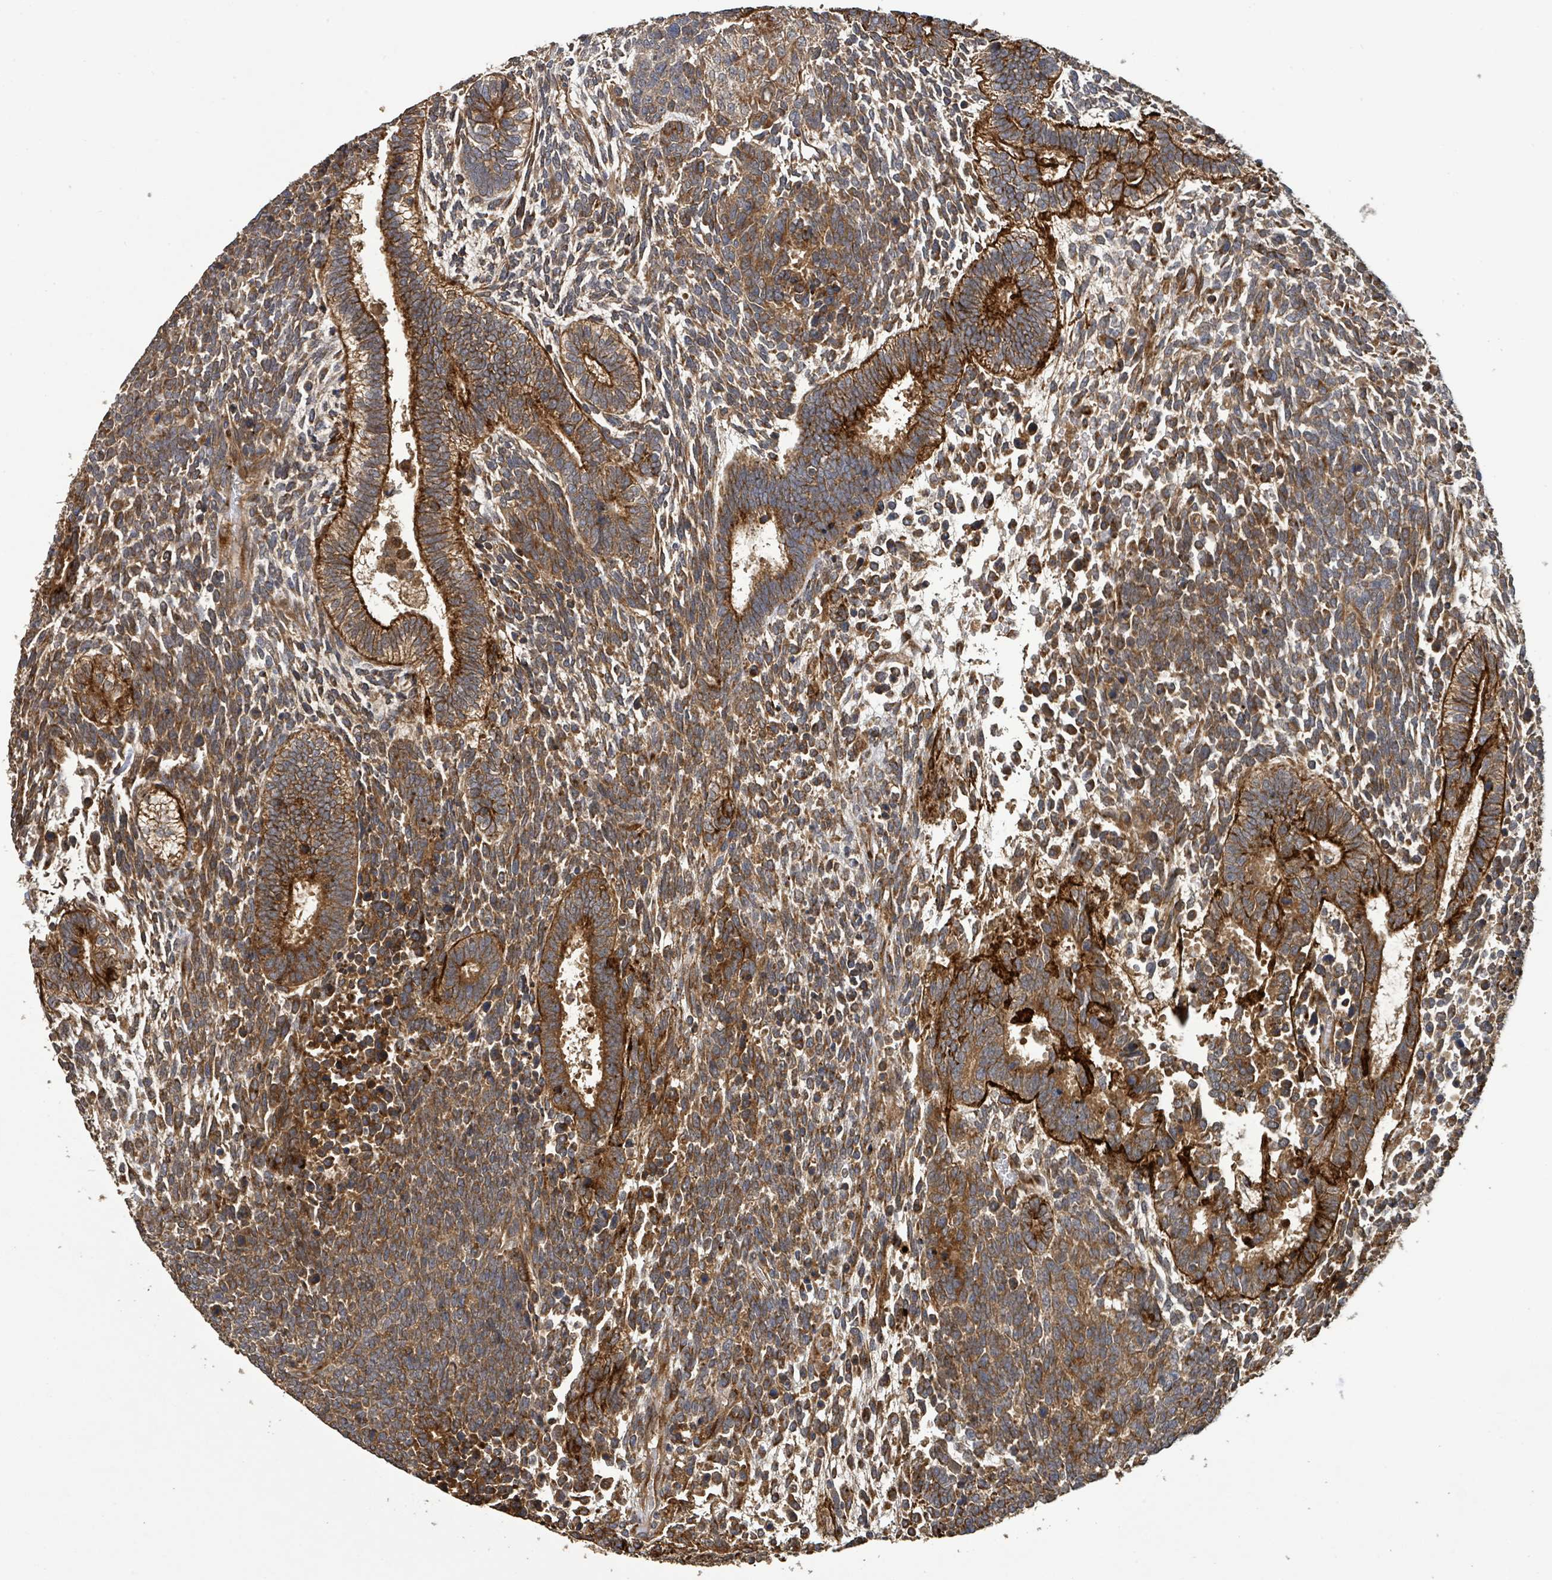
{"staining": {"intensity": "strong", "quantity": ">75%", "location": "cytoplasmic/membranous"}, "tissue": "testis cancer", "cell_type": "Tumor cells", "image_type": "cancer", "snomed": [{"axis": "morphology", "description": "Carcinoma, Embryonal, NOS"}, {"axis": "topography", "description": "Testis"}], "caption": "Testis cancer stained with a protein marker shows strong staining in tumor cells.", "gene": "STARD4", "patient": {"sex": "male", "age": 23}}